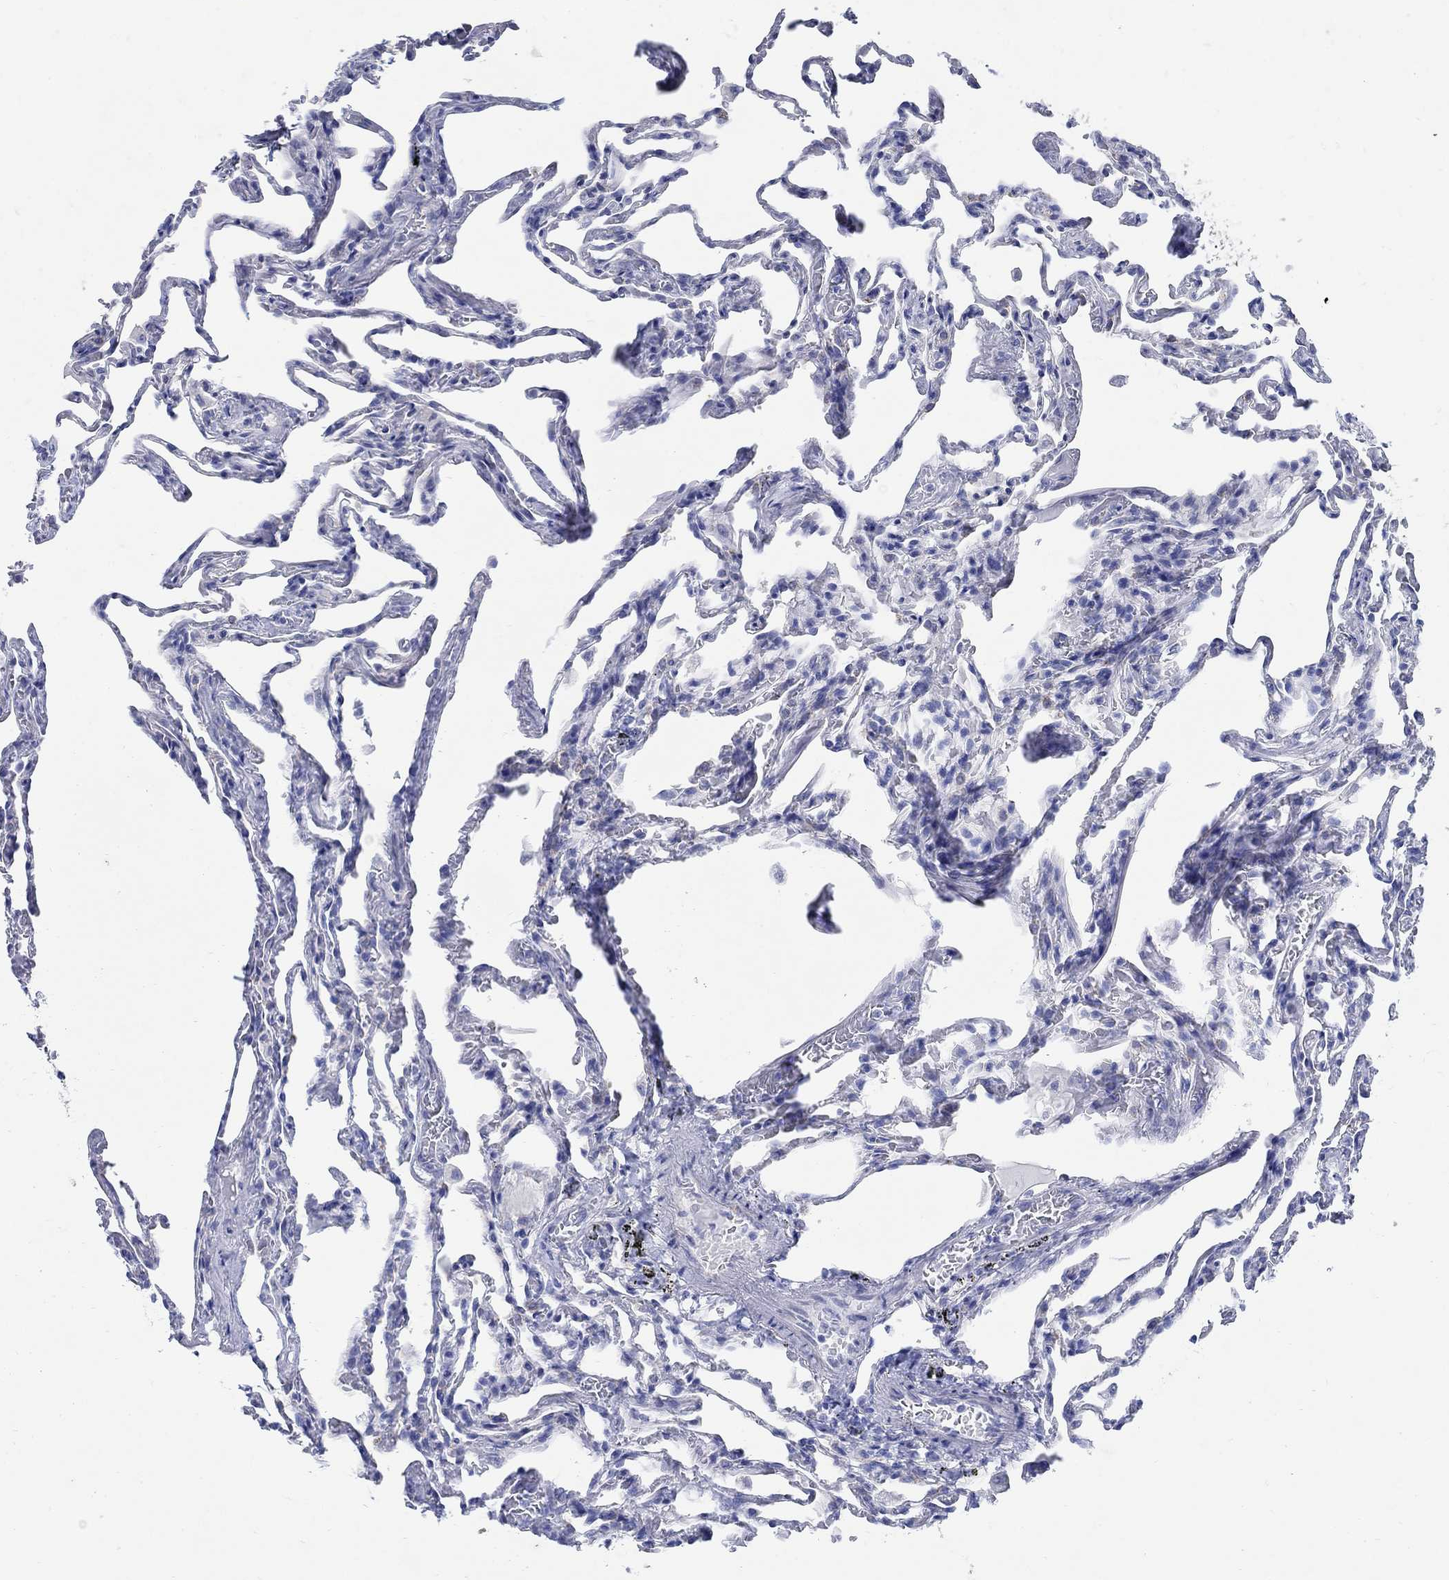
{"staining": {"intensity": "negative", "quantity": "none", "location": "none"}, "tissue": "lung", "cell_type": "Alveolar cells", "image_type": "normal", "snomed": [{"axis": "morphology", "description": "Normal tissue, NOS"}, {"axis": "topography", "description": "Lung"}], "caption": "The micrograph exhibits no significant staining in alveolar cells of lung.", "gene": "ZDHHC14", "patient": {"sex": "female", "age": 43}}